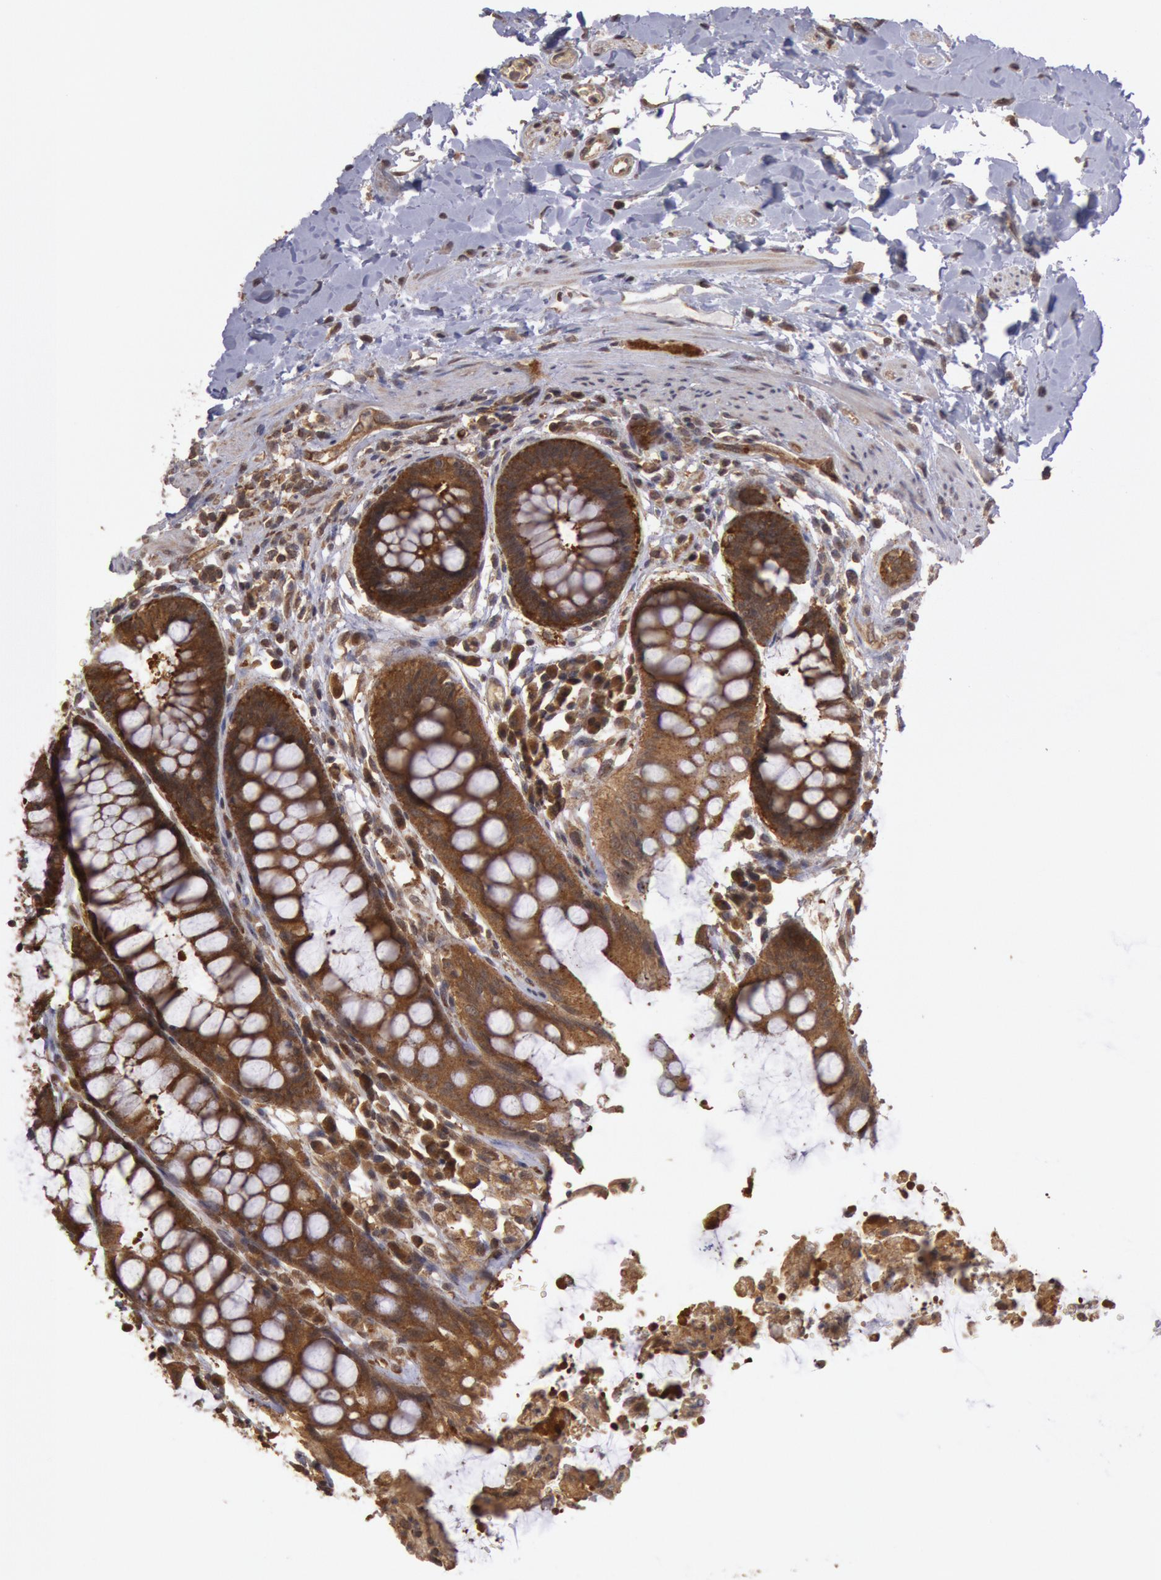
{"staining": {"intensity": "strong", "quantity": ">75%", "location": "cytoplasmic/membranous"}, "tissue": "rectum", "cell_type": "Glandular cells", "image_type": "normal", "snomed": [{"axis": "morphology", "description": "Normal tissue, NOS"}, {"axis": "topography", "description": "Rectum"}], "caption": "About >75% of glandular cells in normal rectum show strong cytoplasmic/membranous protein staining as visualized by brown immunohistochemical staining.", "gene": "USP14", "patient": {"sex": "female", "age": 46}}